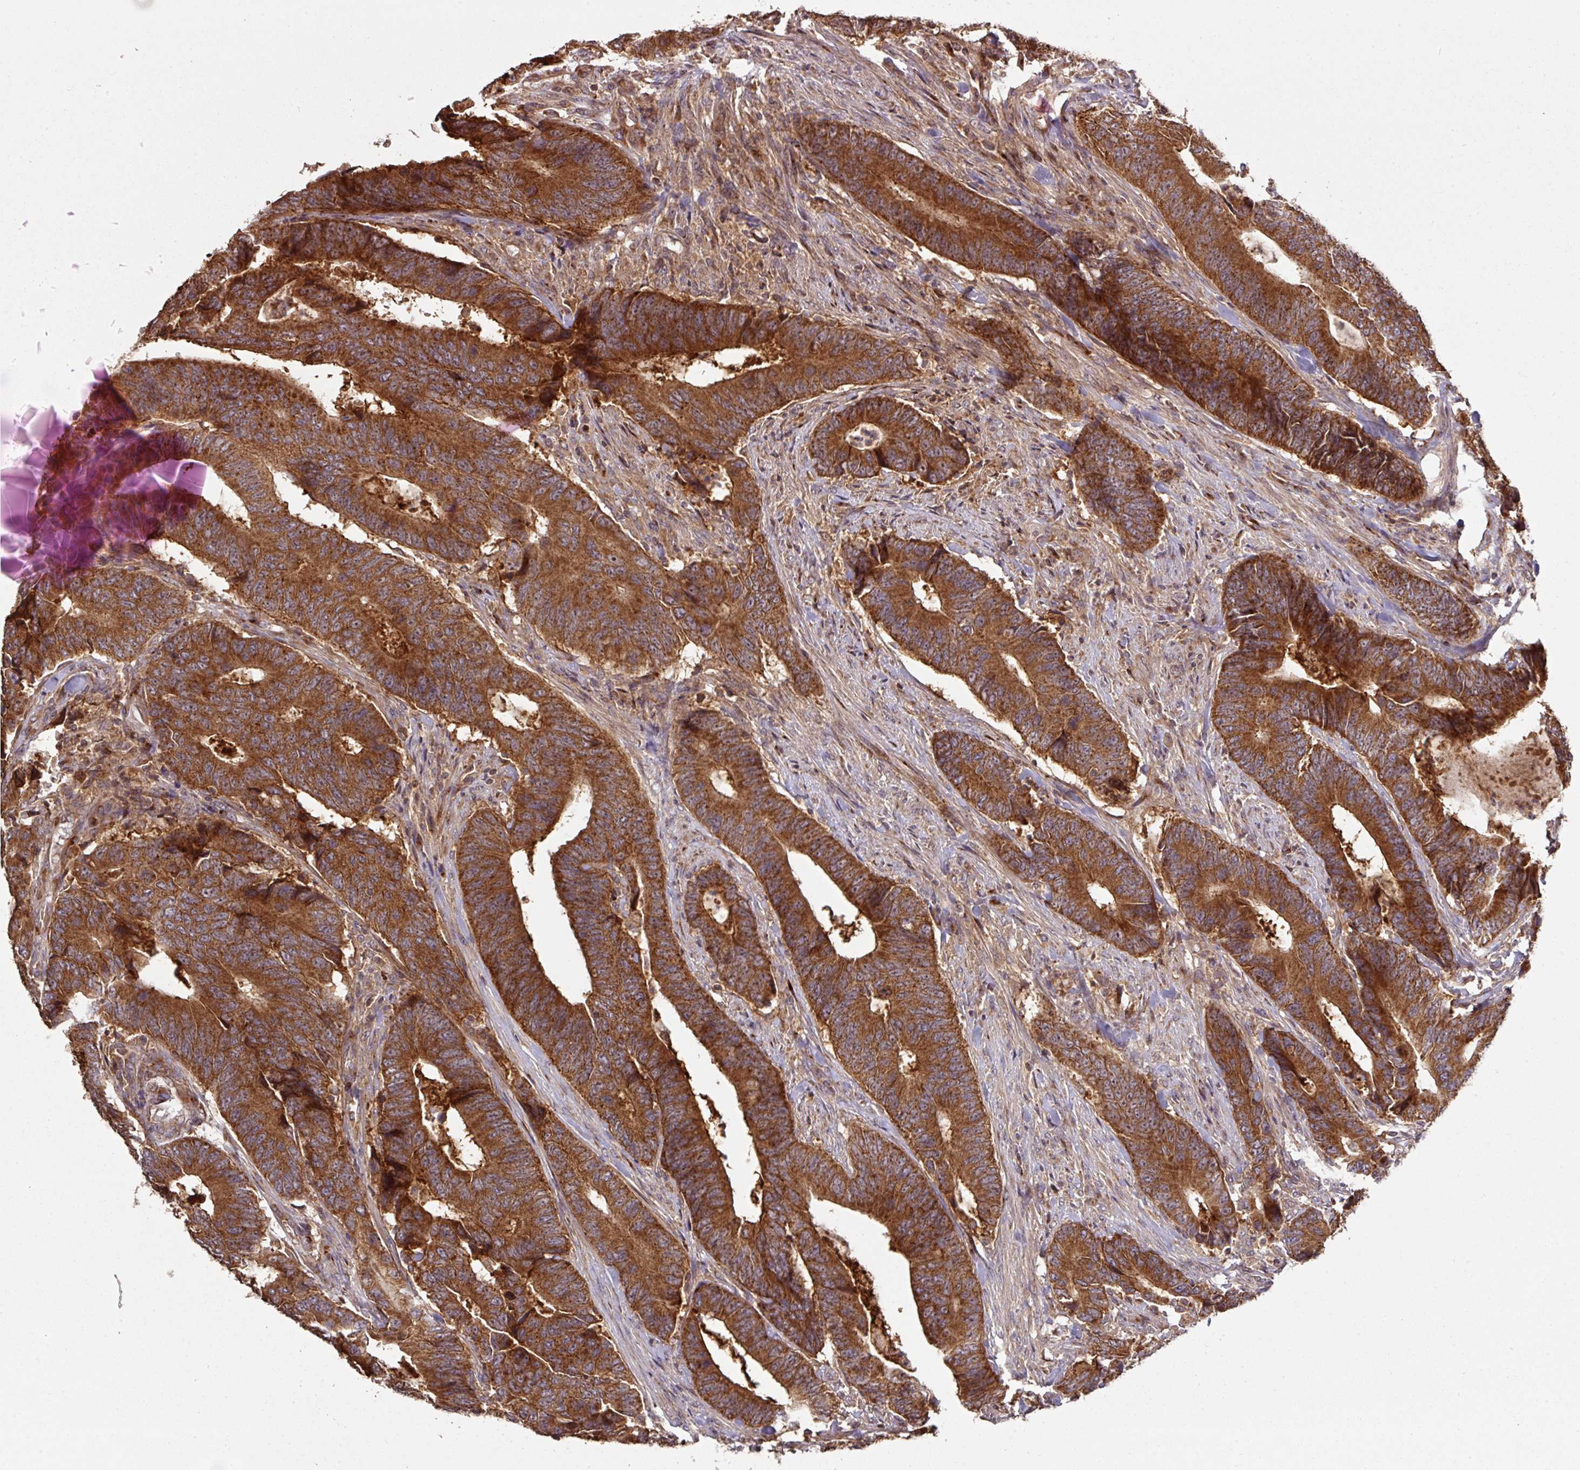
{"staining": {"intensity": "strong", "quantity": ">75%", "location": "cytoplasmic/membranous"}, "tissue": "colorectal cancer", "cell_type": "Tumor cells", "image_type": "cancer", "snomed": [{"axis": "morphology", "description": "Adenocarcinoma, NOS"}, {"axis": "topography", "description": "Colon"}], "caption": "Human colorectal cancer stained for a protein (brown) reveals strong cytoplasmic/membranous positive staining in approximately >75% of tumor cells.", "gene": "MRRF", "patient": {"sex": "male", "age": 87}}